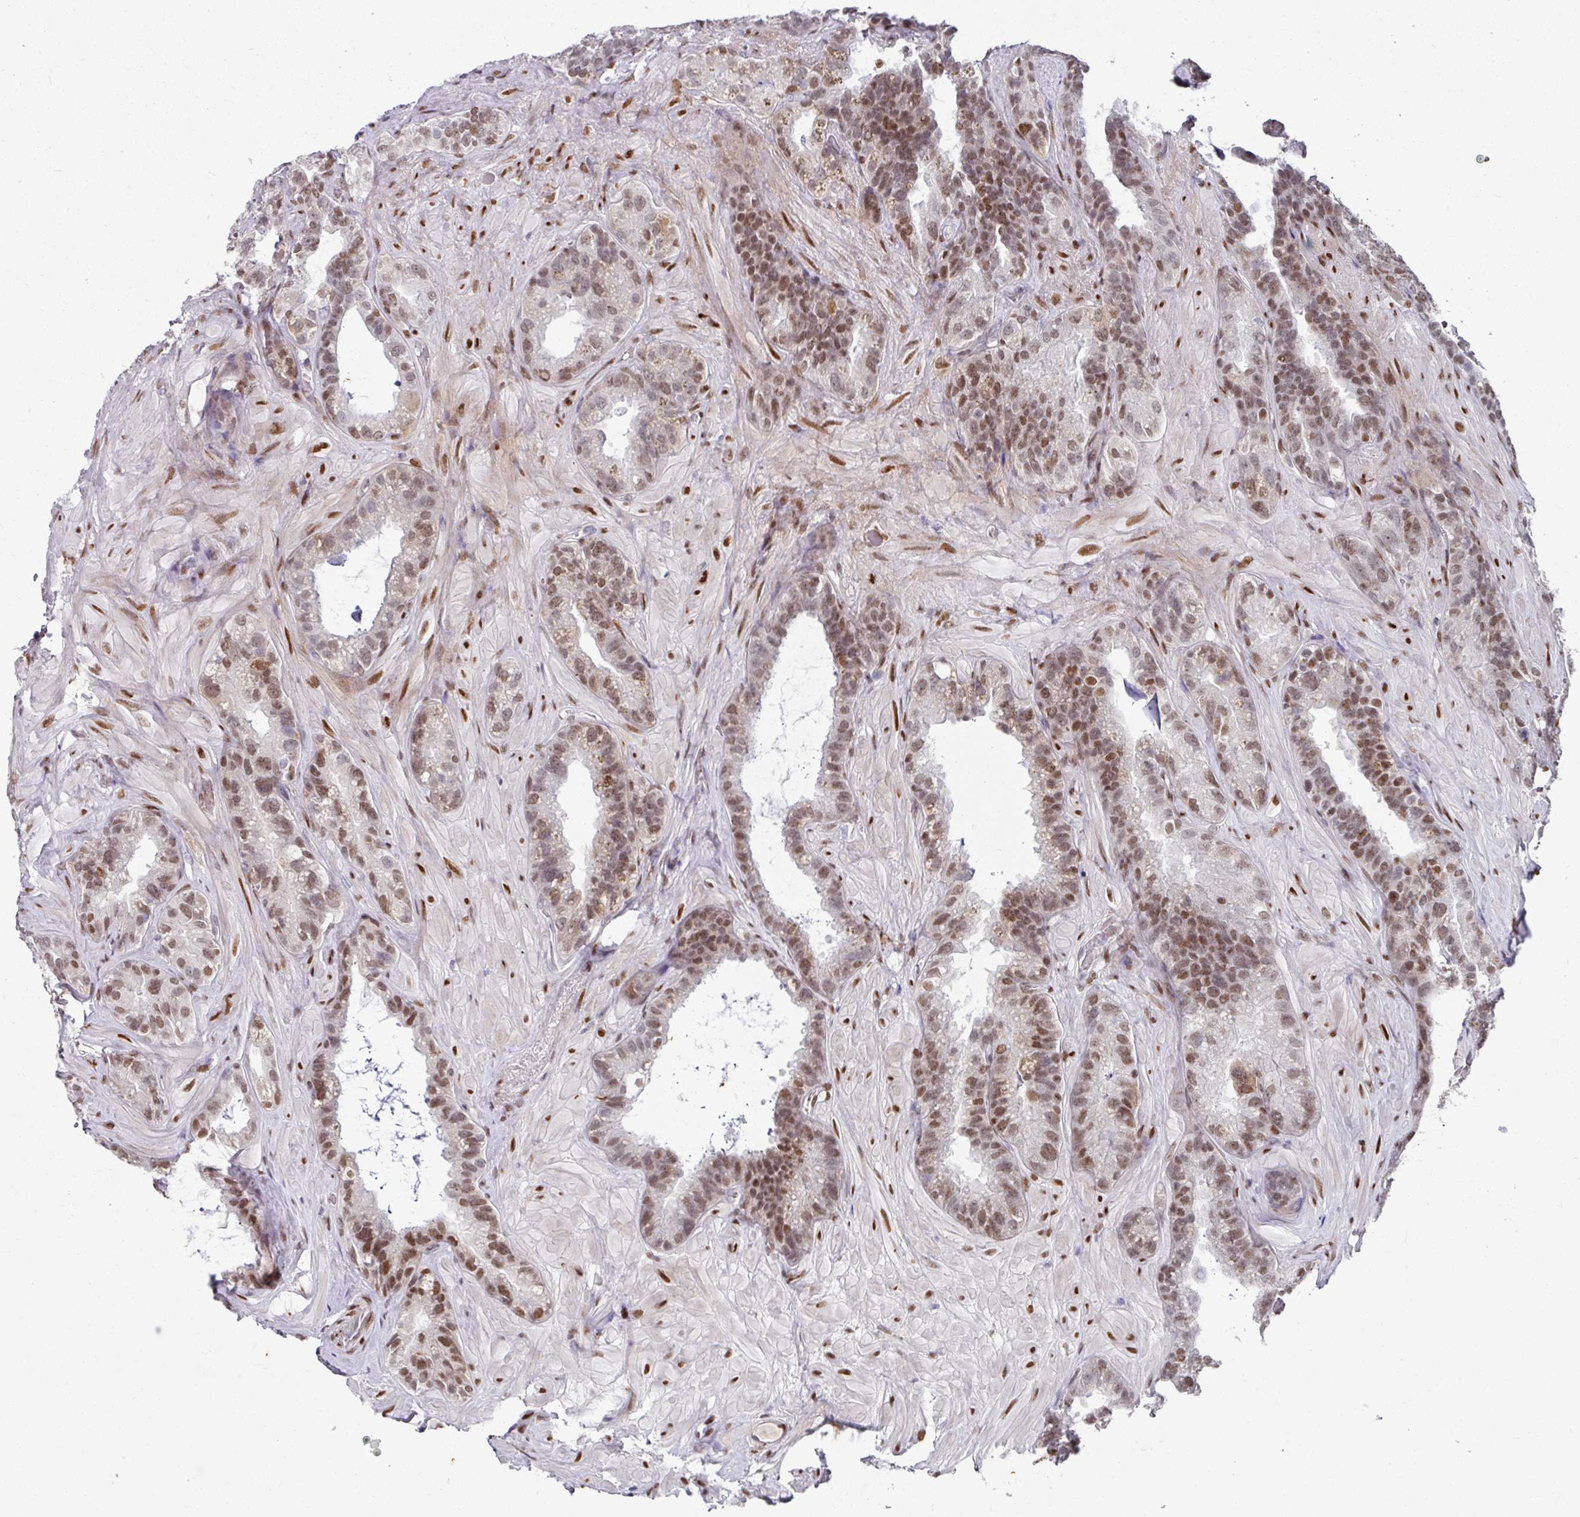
{"staining": {"intensity": "moderate", "quantity": "<25%", "location": "nuclear"}, "tissue": "seminal vesicle", "cell_type": "Glandular cells", "image_type": "normal", "snomed": [{"axis": "morphology", "description": "Normal tissue, NOS"}, {"axis": "topography", "description": "Seminal veicle"}, {"axis": "topography", "description": "Peripheral nerve tissue"}], "caption": "Seminal vesicle stained with DAB IHC displays low levels of moderate nuclear expression in approximately <25% of glandular cells.", "gene": "CBX7", "patient": {"sex": "male", "age": 76}}